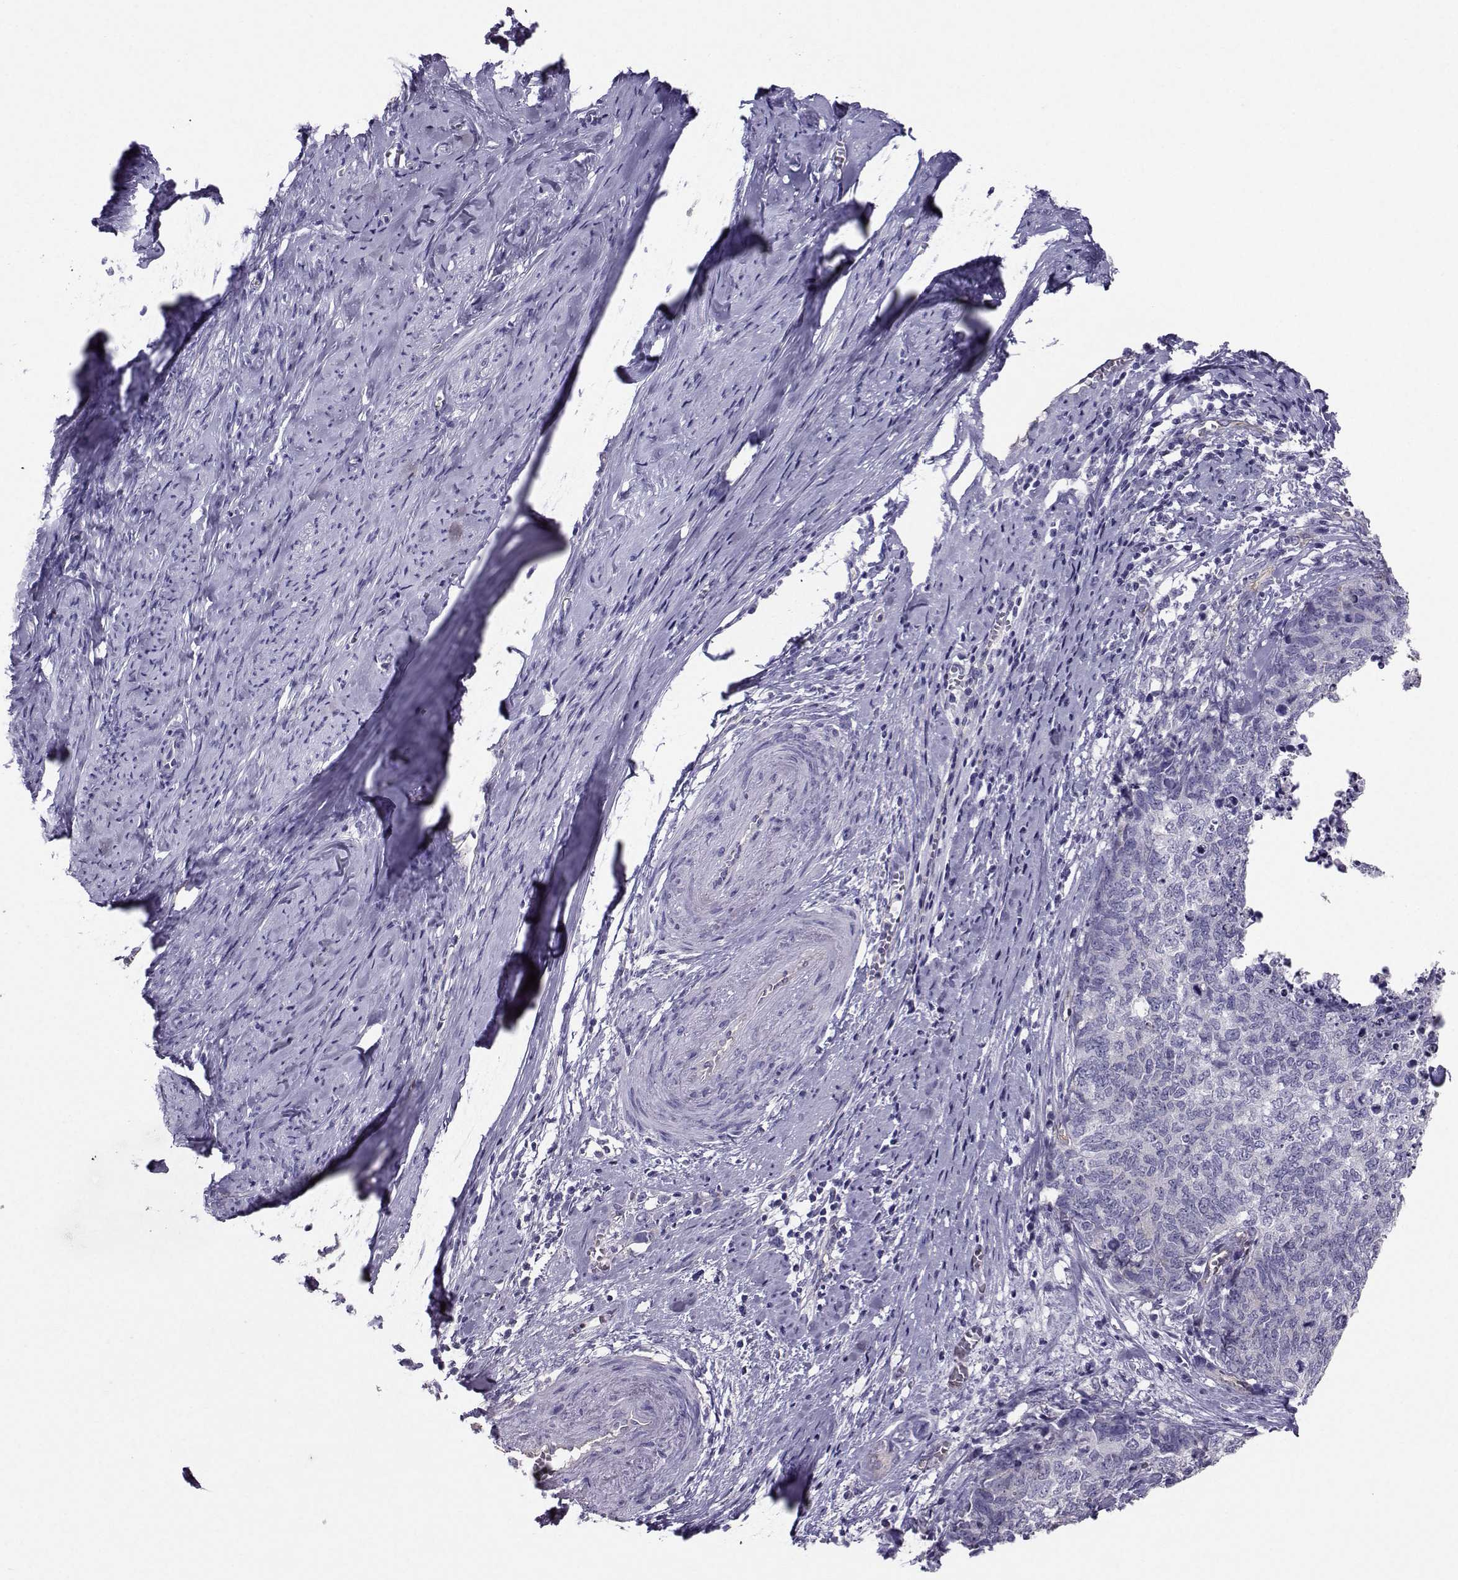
{"staining": {"intensity": "weak", "quantity": "<25%", "location": "cytoplasmic/membranous"}, "tissue": "cervical cancer", "cell_type": "Tumor cells", "image_type": "cancer", "snomed": [{"axis": "morphology", "description": "Squamous cell carcinoma, NOS"}, {"axis": "topography", "description": "Cervix"}], "caption": "This image is of squamous cell carcinoma (cervical) stained with IHC to label a protein in brown with the nuclei are counter-stained blue. There is no expression in tumor cells.", "gene": "CLUL1", "patient": {"sex": "female", "age": 63}}